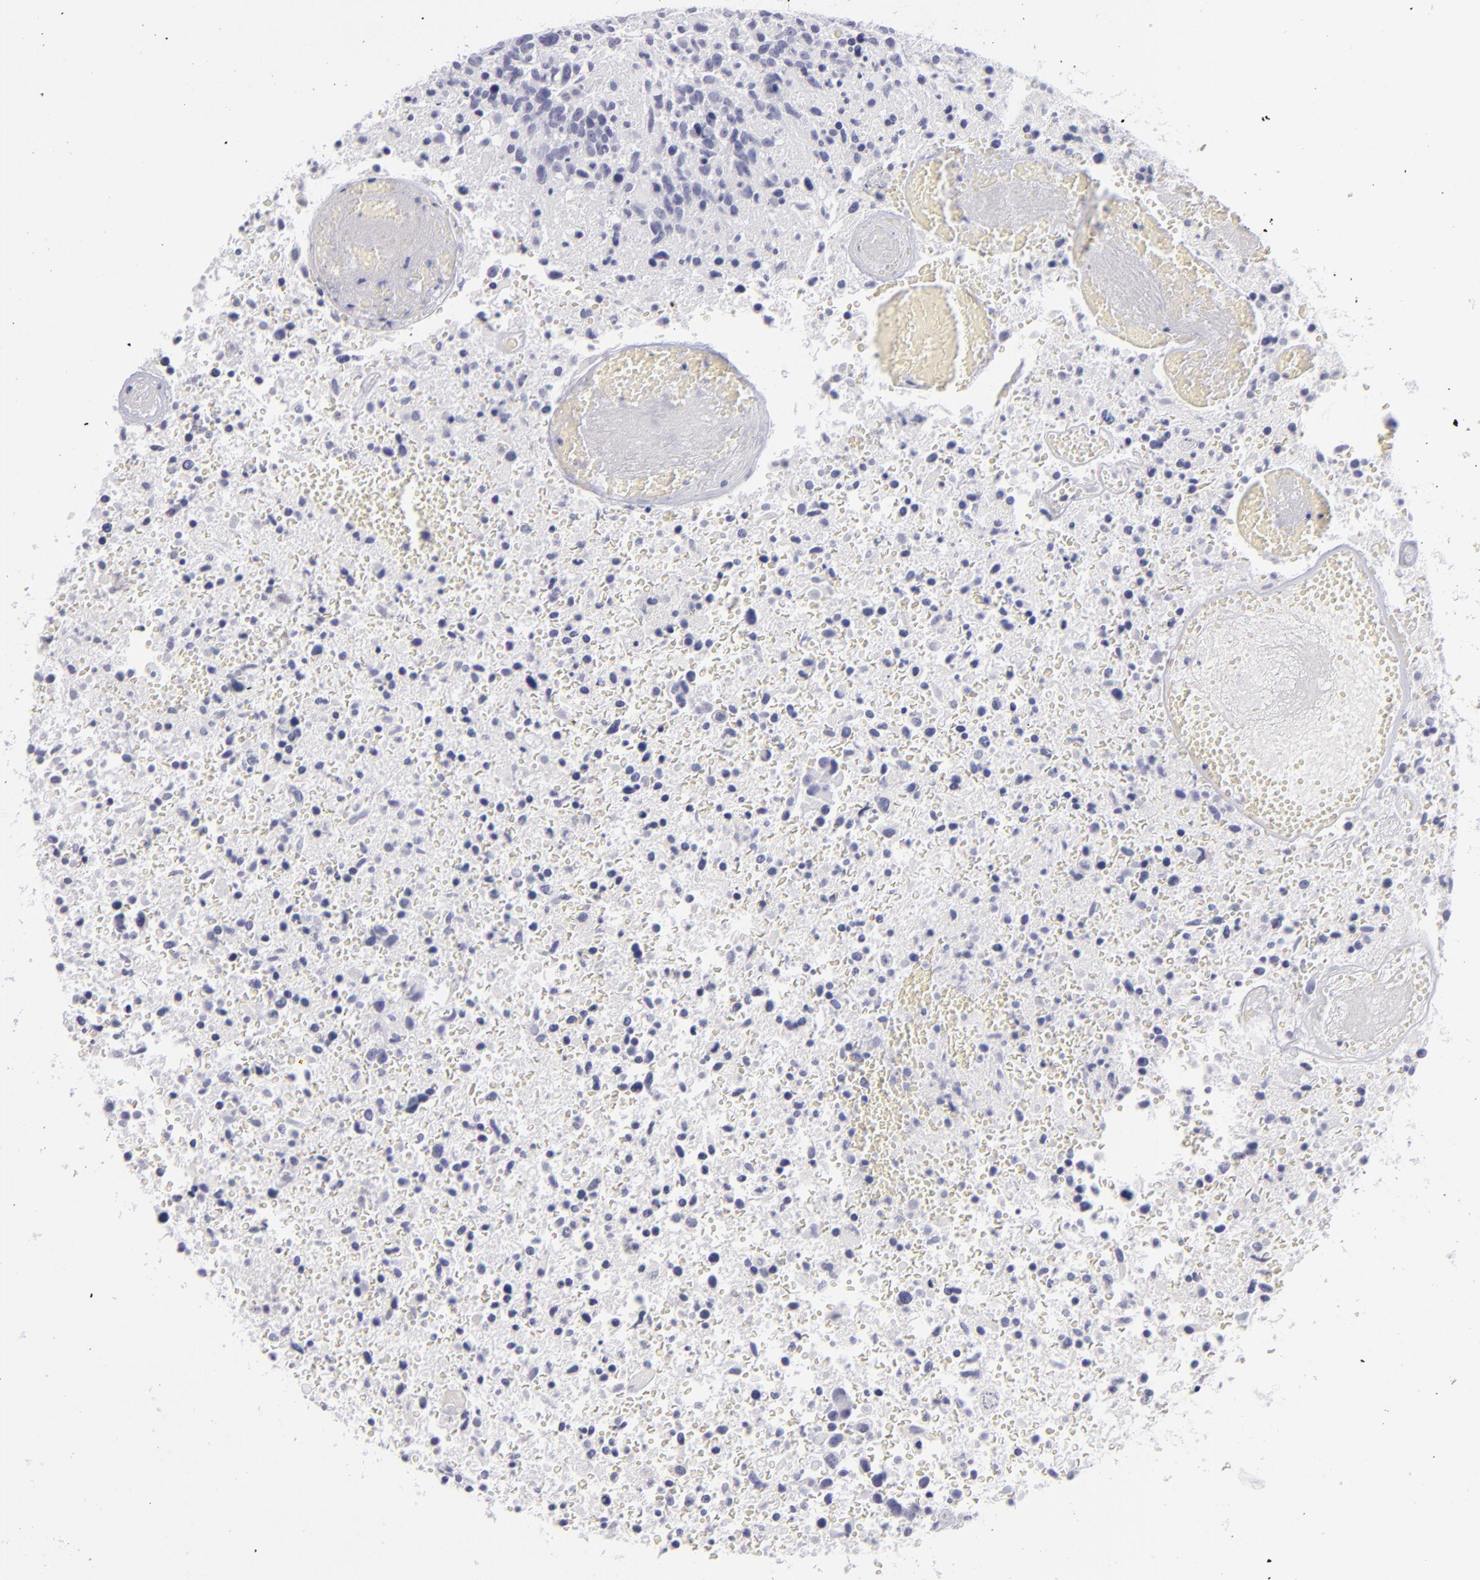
{"staining": {"intensity": "negative", "quantity": "none", "location": "none"}, "tissue": "glioma", "cell_type": "Tumor cells", "image_type": "cancer", "snomed": [{"axis": "morphology", "description": "Glioma, malignant, High grade"}, {"axis": "topography", "description": "Brain"}], "caption": "Tumor cells show no significant staining in glioma.", "gene": "MYH11", "patient": {"sex": "male", "age": 72}}